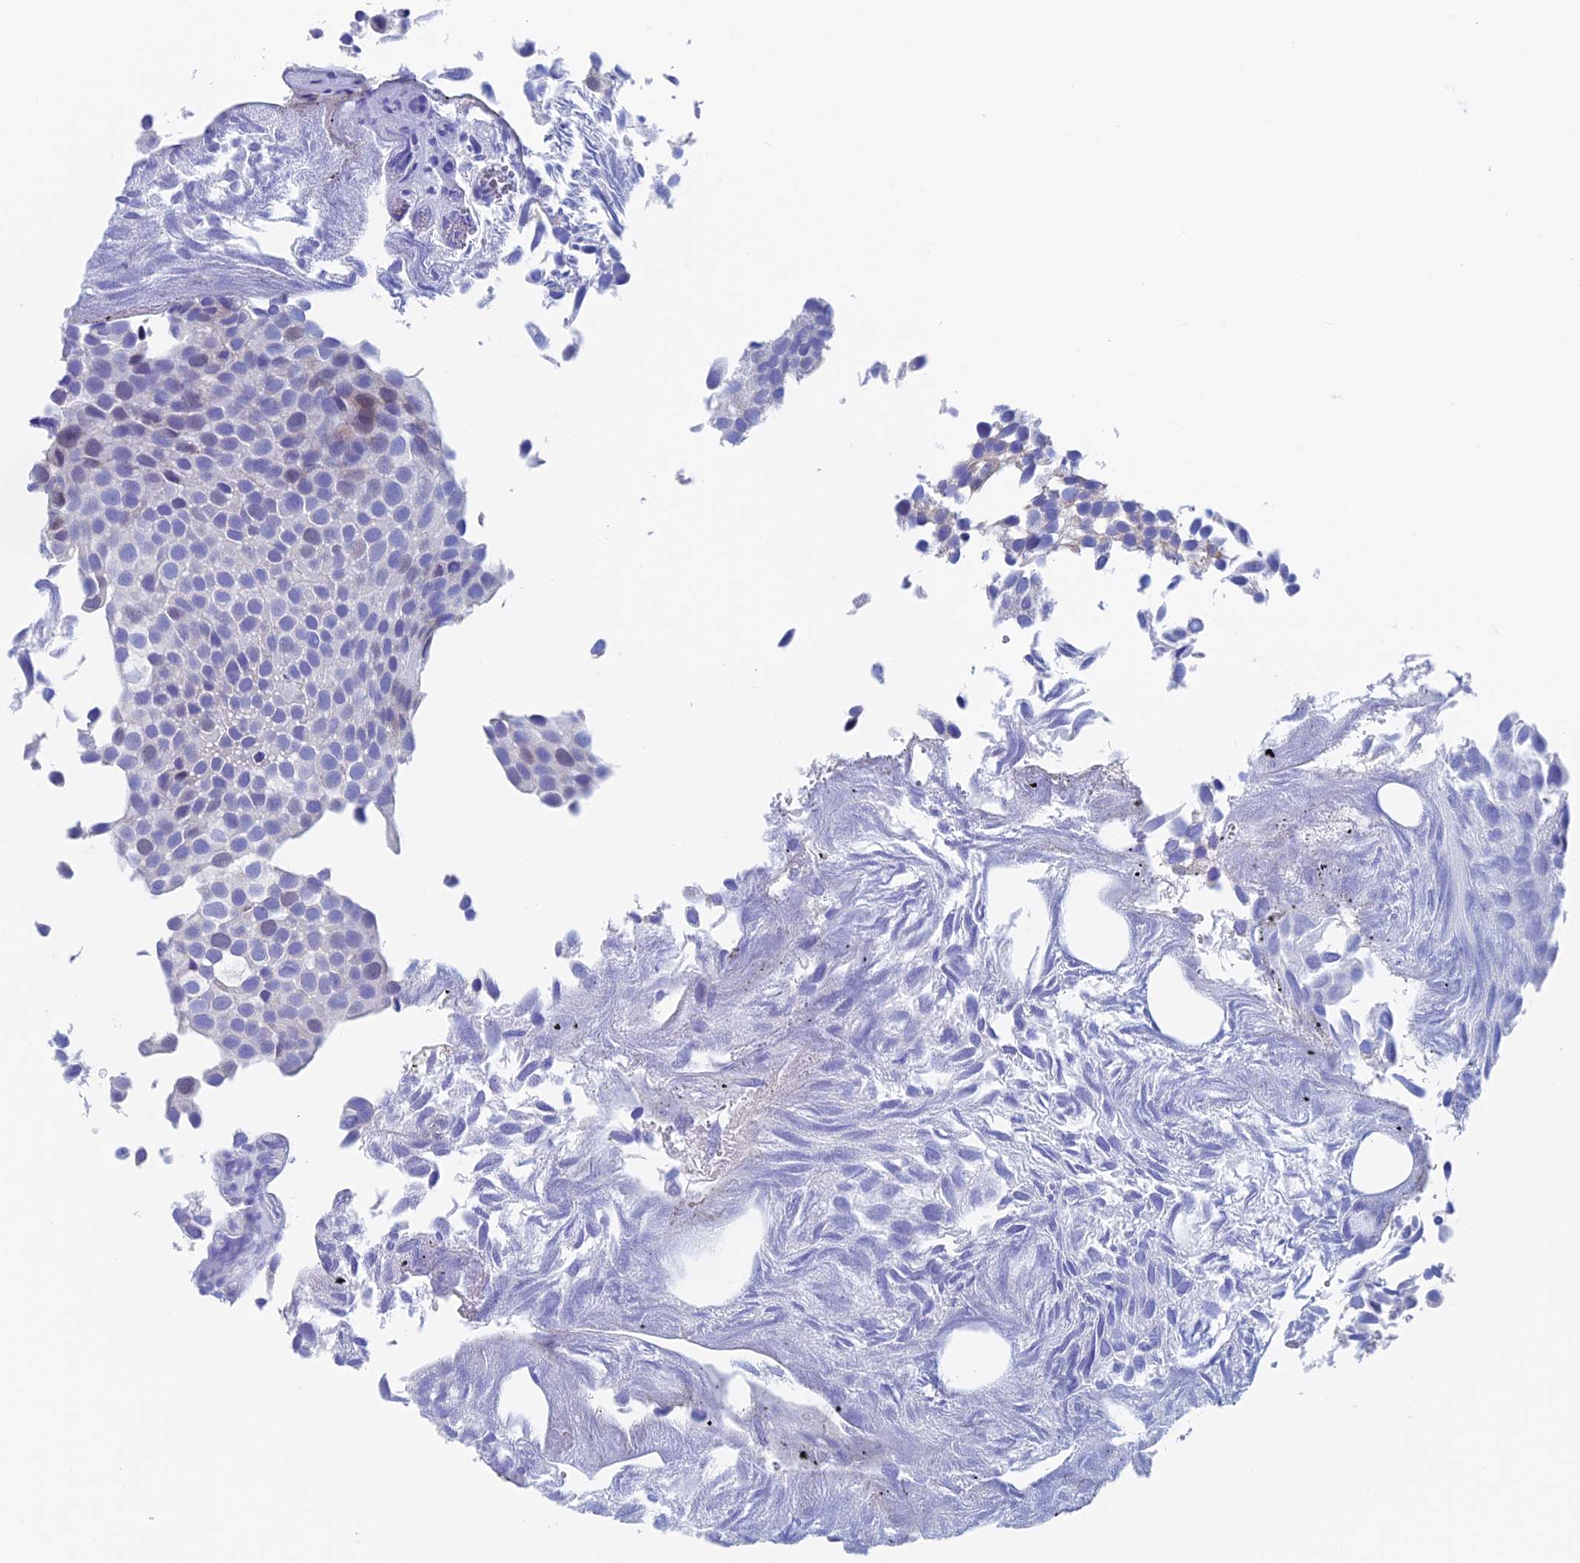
{"staining": {"intensity": "negative", "quantity": "none", "location": "none"}, "tissue": "urothelial cancer", "cell_type": "Tumor cells", "image_type": "cancer", "snomed": [{"axis": "morphology", "description": "Urothelial carcinoma, Low grade"}, {"axis": "topography", "description": "Urinary bladder"}], "caption": "DAB (3,3'-diaminobenzidine) immunohistochemical staining of urothelial carcinoma (low-grade) exhibits no significant expression in tumor cells. (Brightfield microscopy of DAB IHC at high magnification).", "gene": "PSMC3IP", "patient": {"sex": "male", "age": 89}}